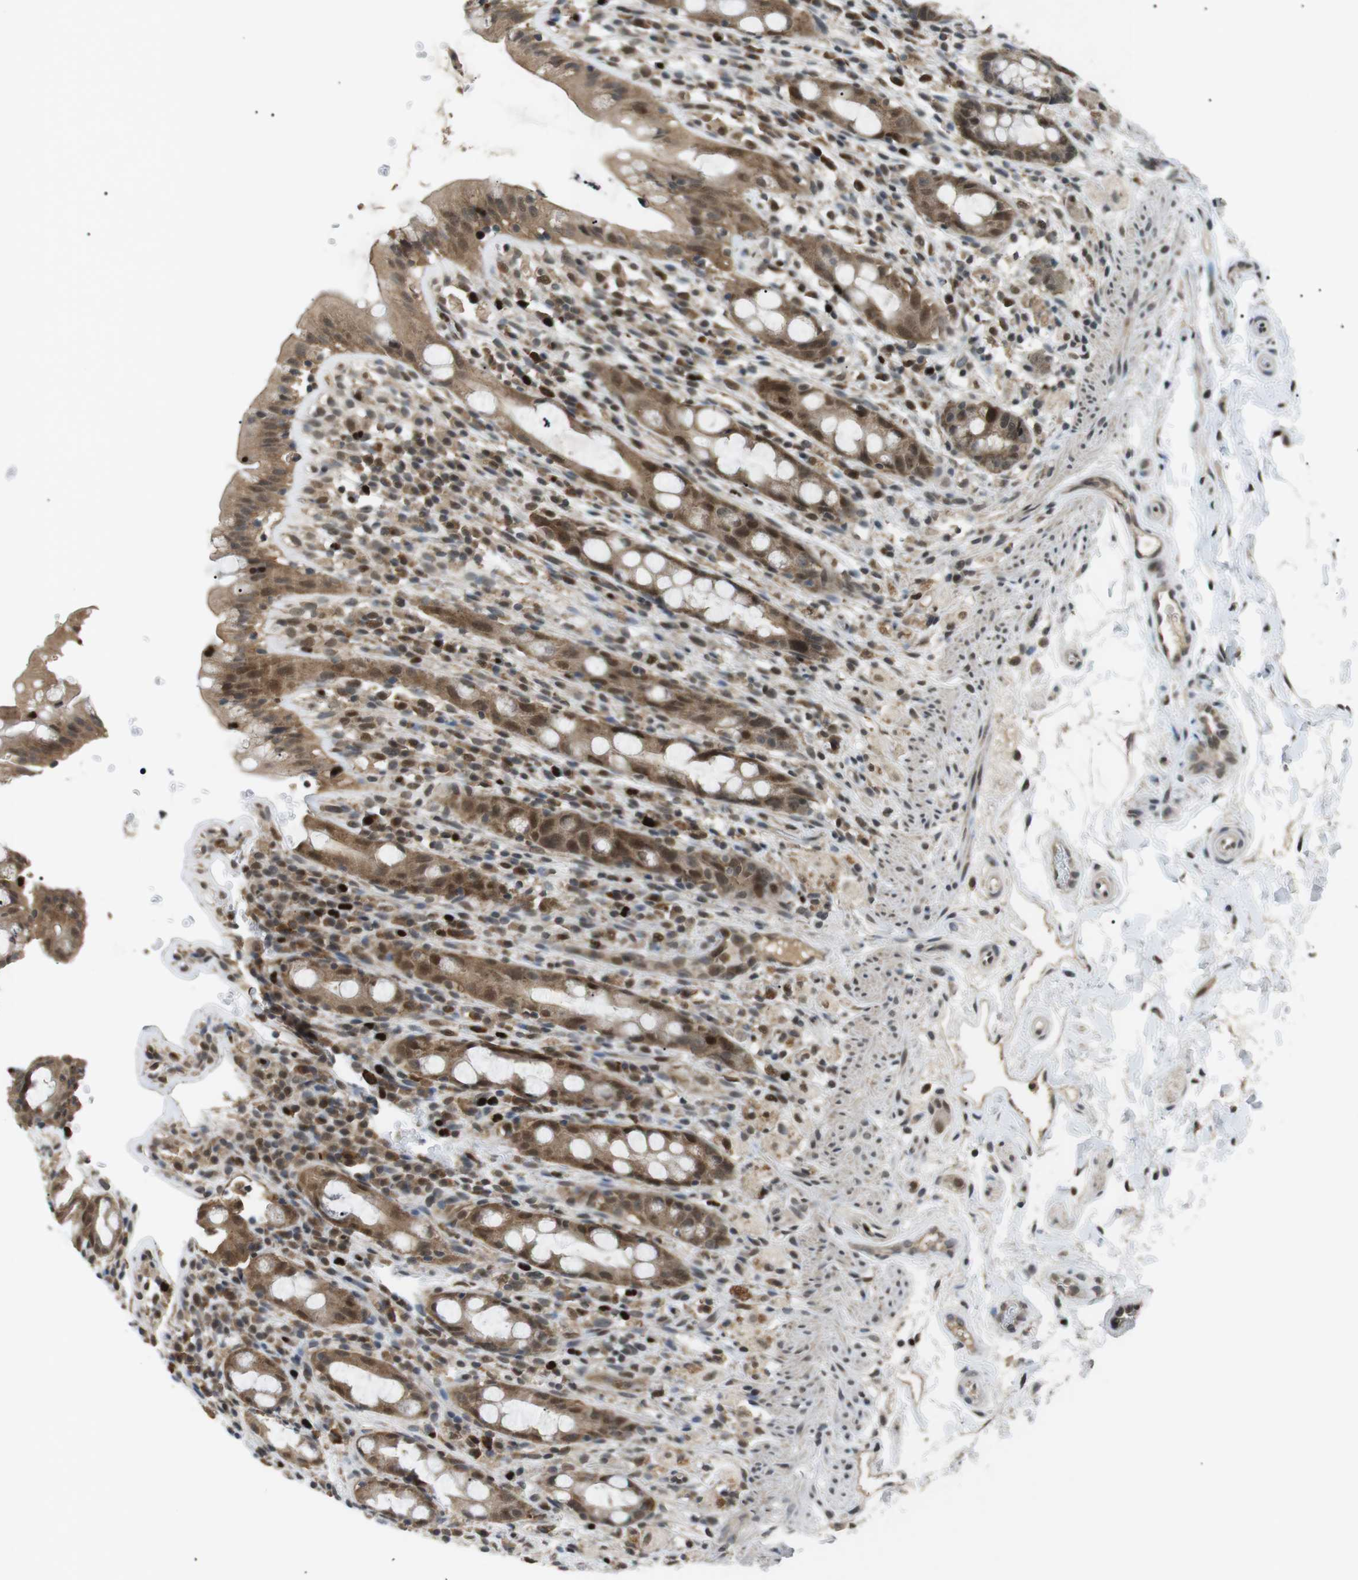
{"staining": {"intensity": "moderate", "quantity": ">75%", "location": "cytoplasmic/membranous,nuclear"}, "tissue": "rectum", "cell_type": "Glandular cells", "image_type": "normal", "snomed": [{"axis": "morphology", "description": "Normal tissue, NOS"}, {"axis": "topography", "description": "Rectum"}], "caption": "IHC histopathology image of unremarkable rectum: rectum stained using IHC shows medium levels of moderate protein expression localized specifically in the cytoplasmic/membranous,nuclear of glandular cells, appearing as a cytoplasmic/membranous,nuclear brown color.", "gene": "ORAI3", "patient": {"sex": "male", "age": 44}}